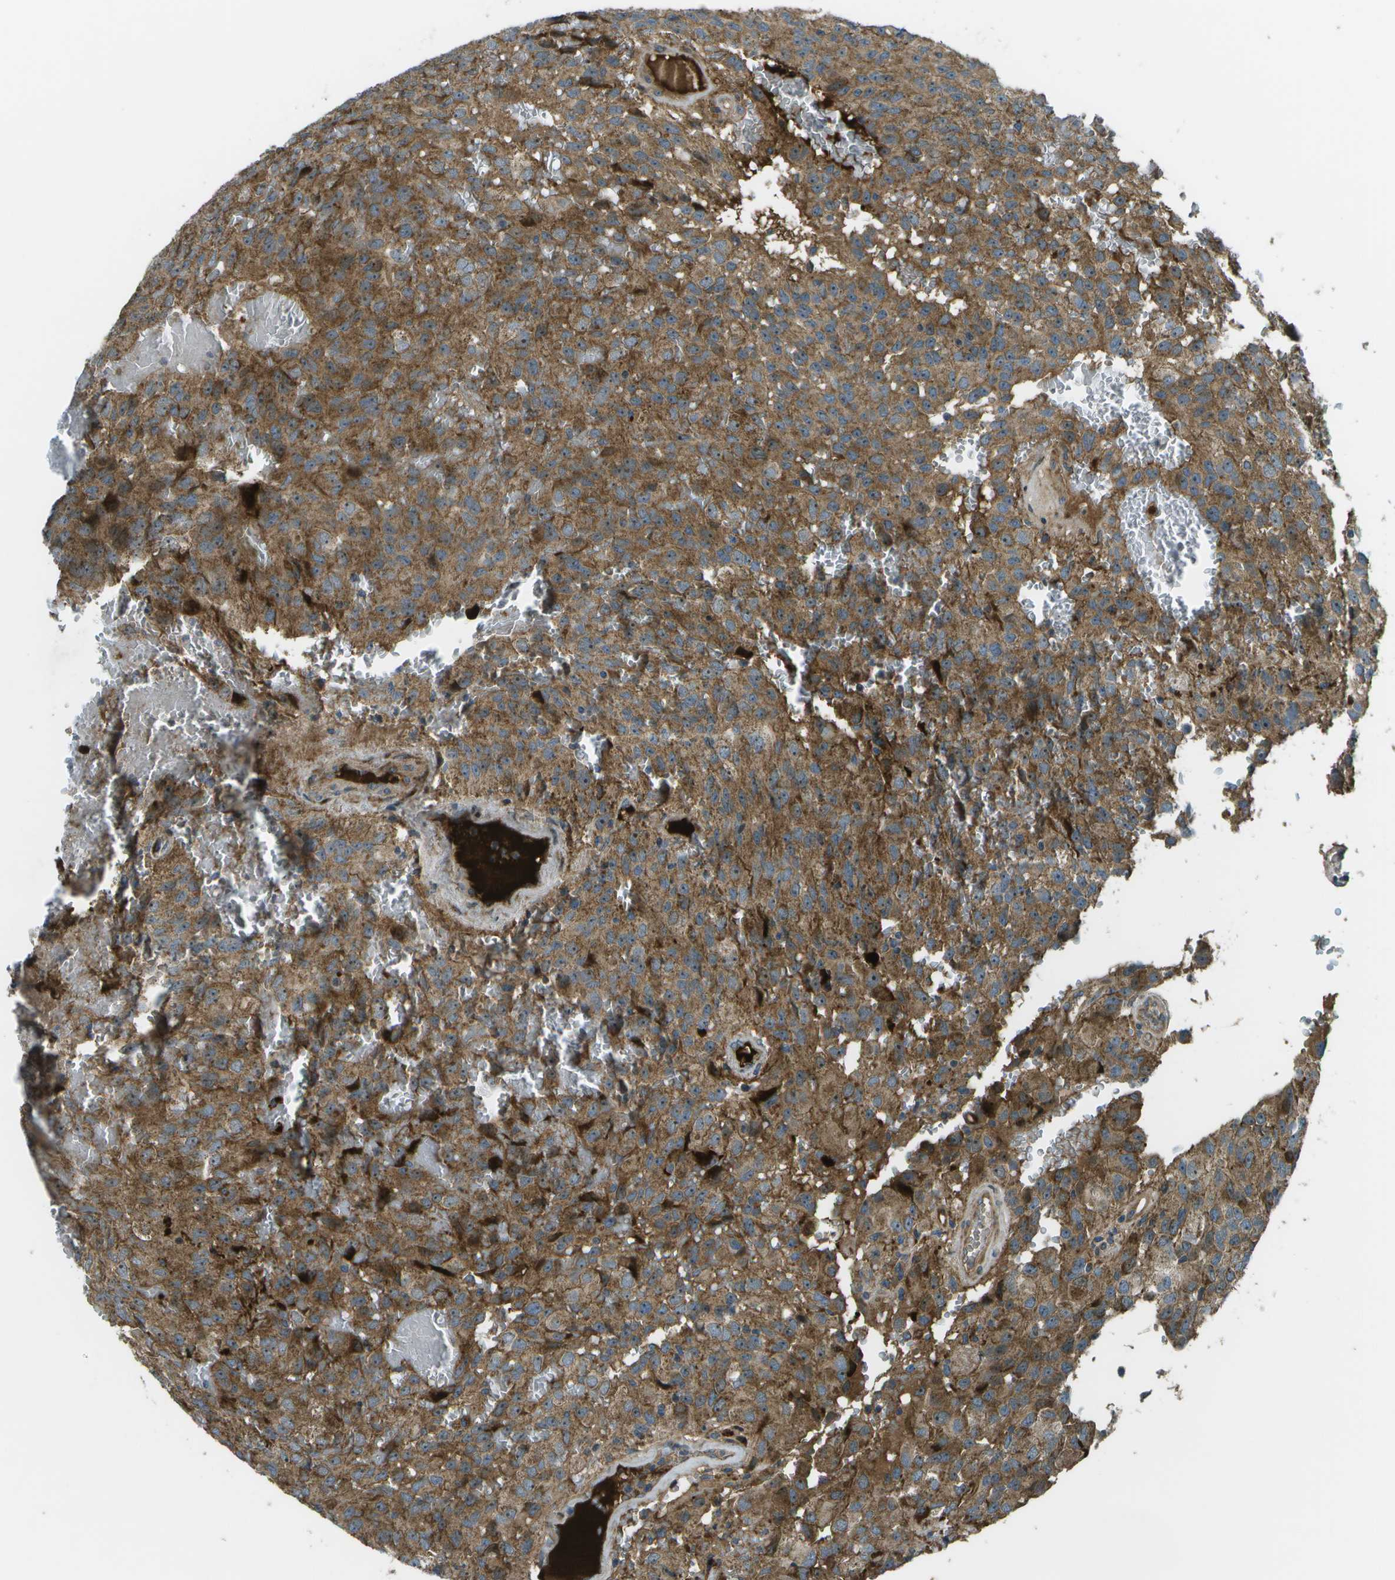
{"staining": {"intensity": "moderate", "quantity": ">75%", "location": "cytoplasmic/membranous"}, "tissue": "glioma", "cell_type": "Tumor cells", "image_type": "cancer", "snomed": [{"axis": "morphology", "description": "Glioma, malignant, High grade"}, {"axis": "topography", "description": "Brain"}], "caption": "Protein expression analysis of human glioma reveals moderate cytoplasmic/membranous expression in about >75% of tumor cells. Using DAB (brown) and hematoxylin (blue) stains, captured at high magnification using brightfield microscopy.", "gene": "PXYLP1", "patient": {"sex": "male", "age": 32}}